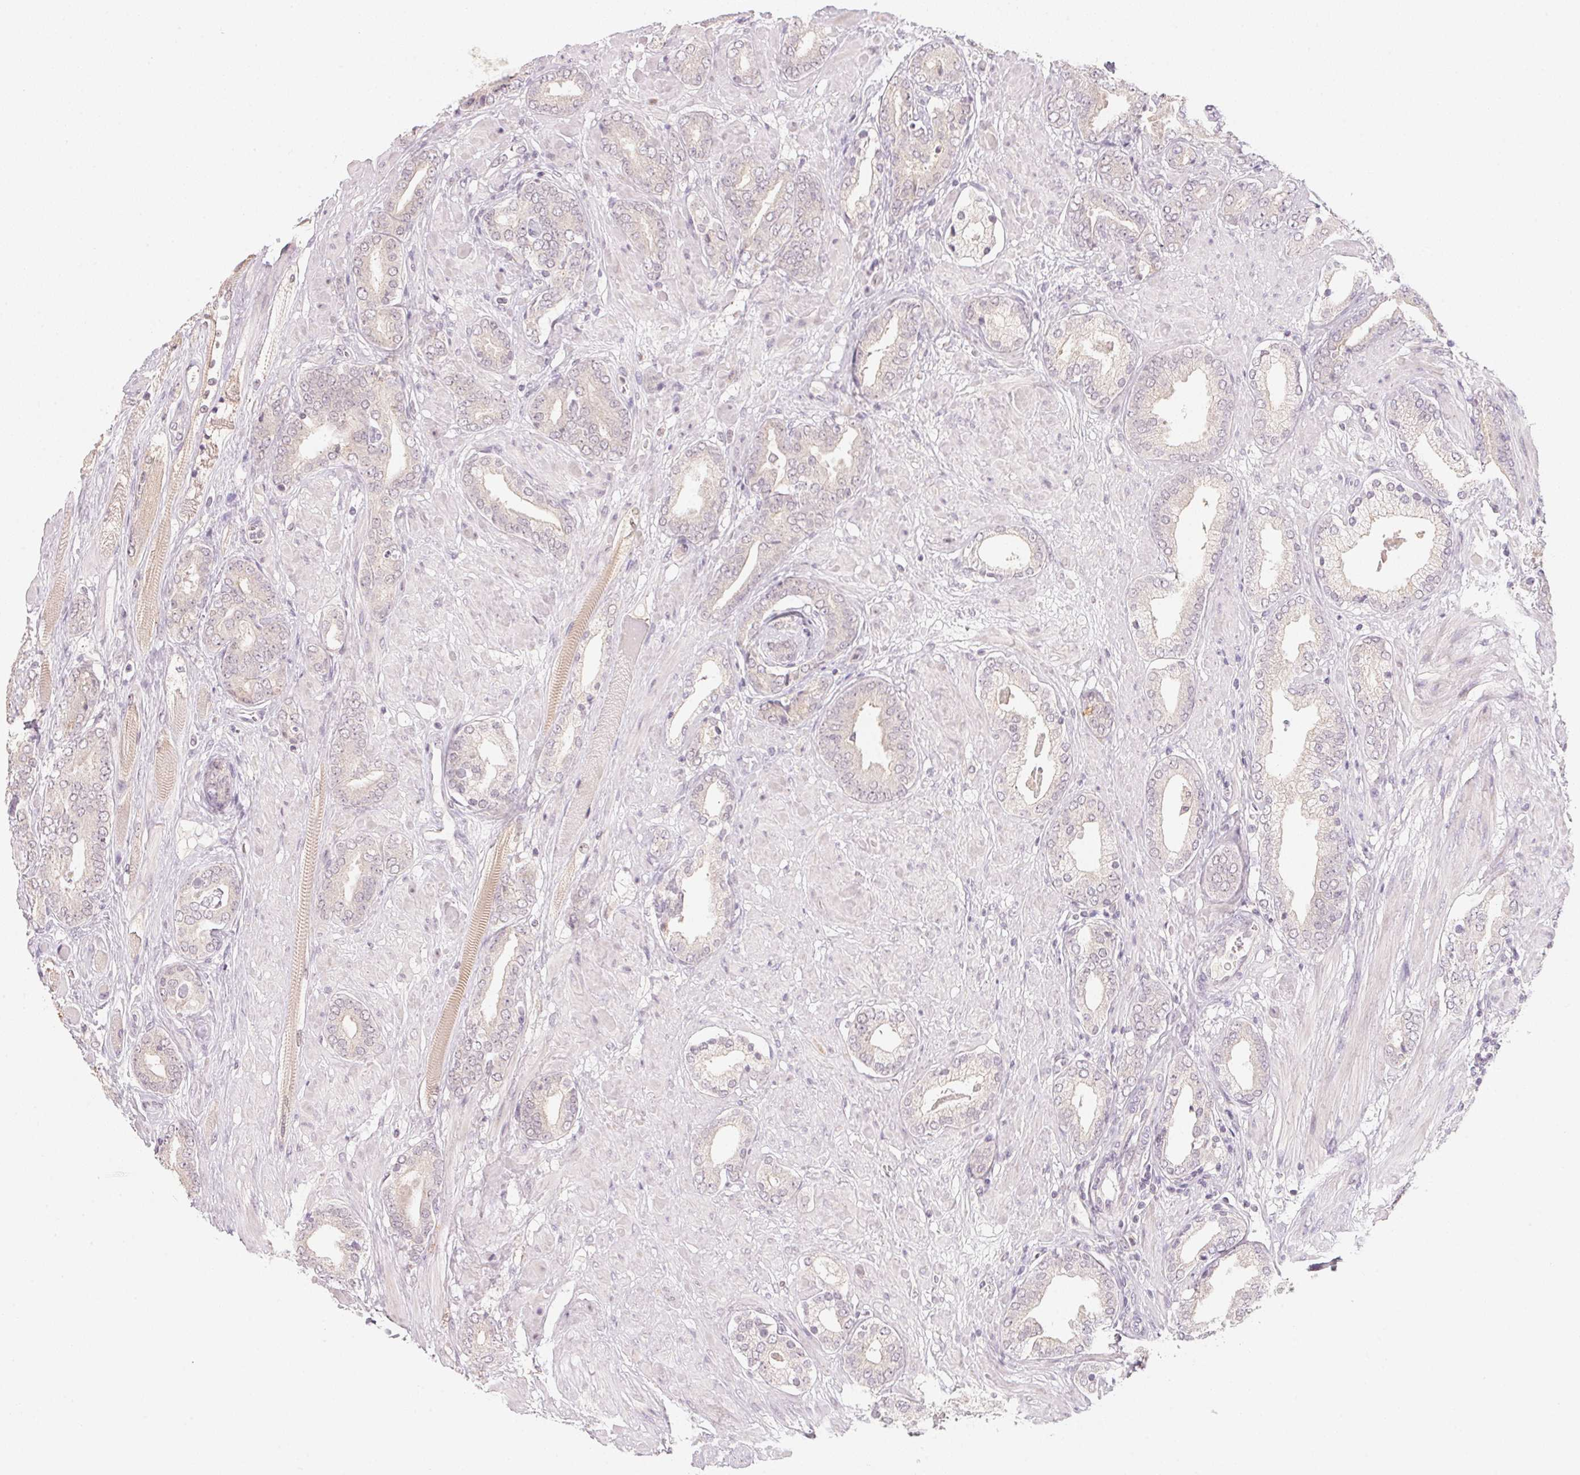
{"staining": {"intensity": "negative", "quantity": "none", "location": "none"}, "tissue": "prostate cancer", "cell_type": "Tumor cells", "image_type": "cancer", "snomed": [{"axis": "morphology", "description": "Adenocarcinoma, High grade"}, {"axis": "topography", "description": "Prostate"}], "caption": "Immunohistochemistry (IHC) of human prostate adenocarcinoma (high-grade) exhibits no staining in tumor cells.", "gene": "ANKRD31", "patient": {"sex": "male", "age": 56}}